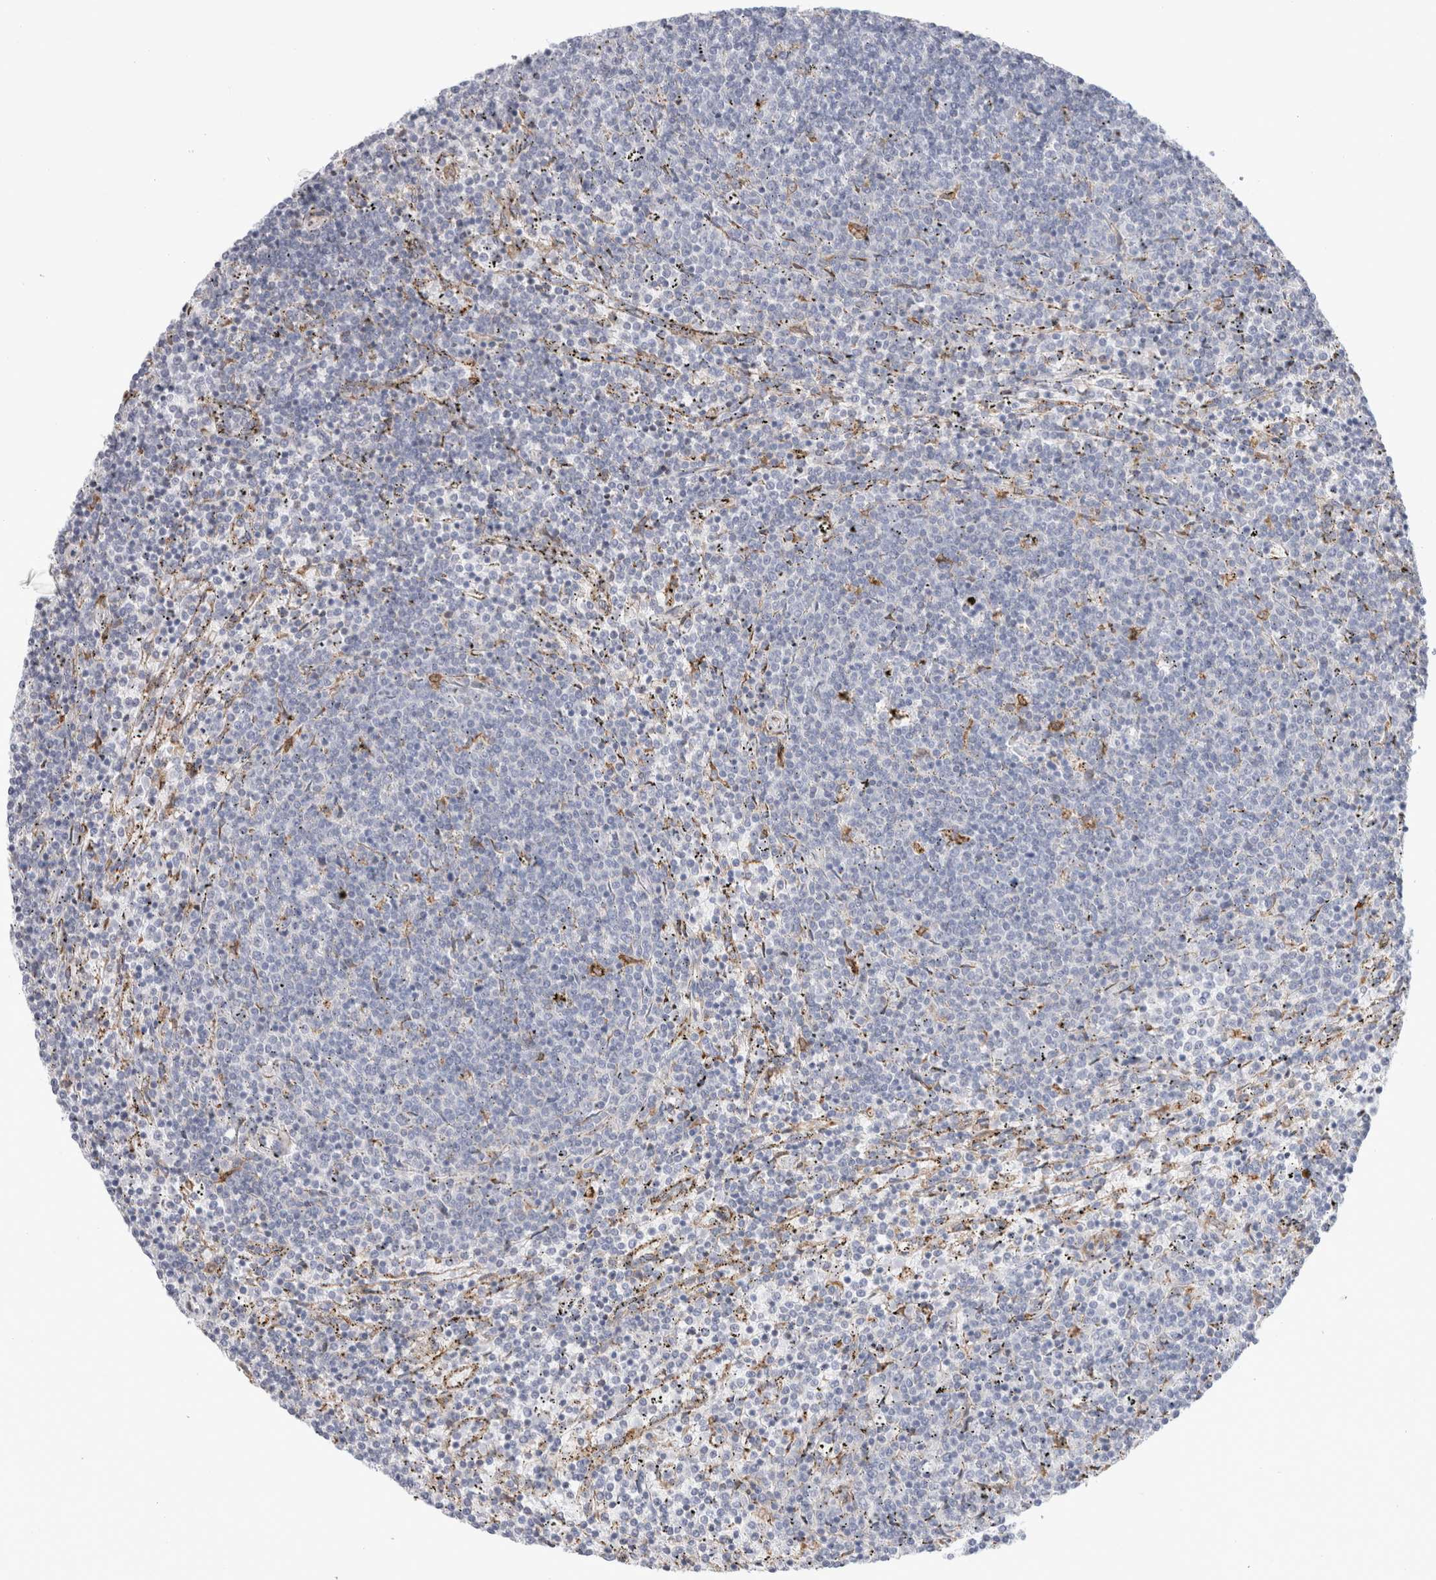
{"staining": {"intensity": "negative", "quantity": "none", "location": "none"}, "tissue": "lymphoma", "cell_type": "Tumor cells", "image_type": "cancer", "snomed": [{"axis": "morphology", "description": "Malignant lymphoma, non-Hodgkin's type, Low grade"}, {"axis": "topography", "description": "Spleen"}], "caption": "Immunohistochemistry (IHC) histopathology image of human malignant lymphoma, non-Hodgkin's type (low-grade) stained for a protein (brown), which shows no staining in tumor cells. Brightfield microscopy of immunohistochemistry (IHC) stained with DAB (brown) and hematoxylin (blue), captured at high magnification.", "gene": "MCFD2", "patient": {"sex": "female", "age": 50}}